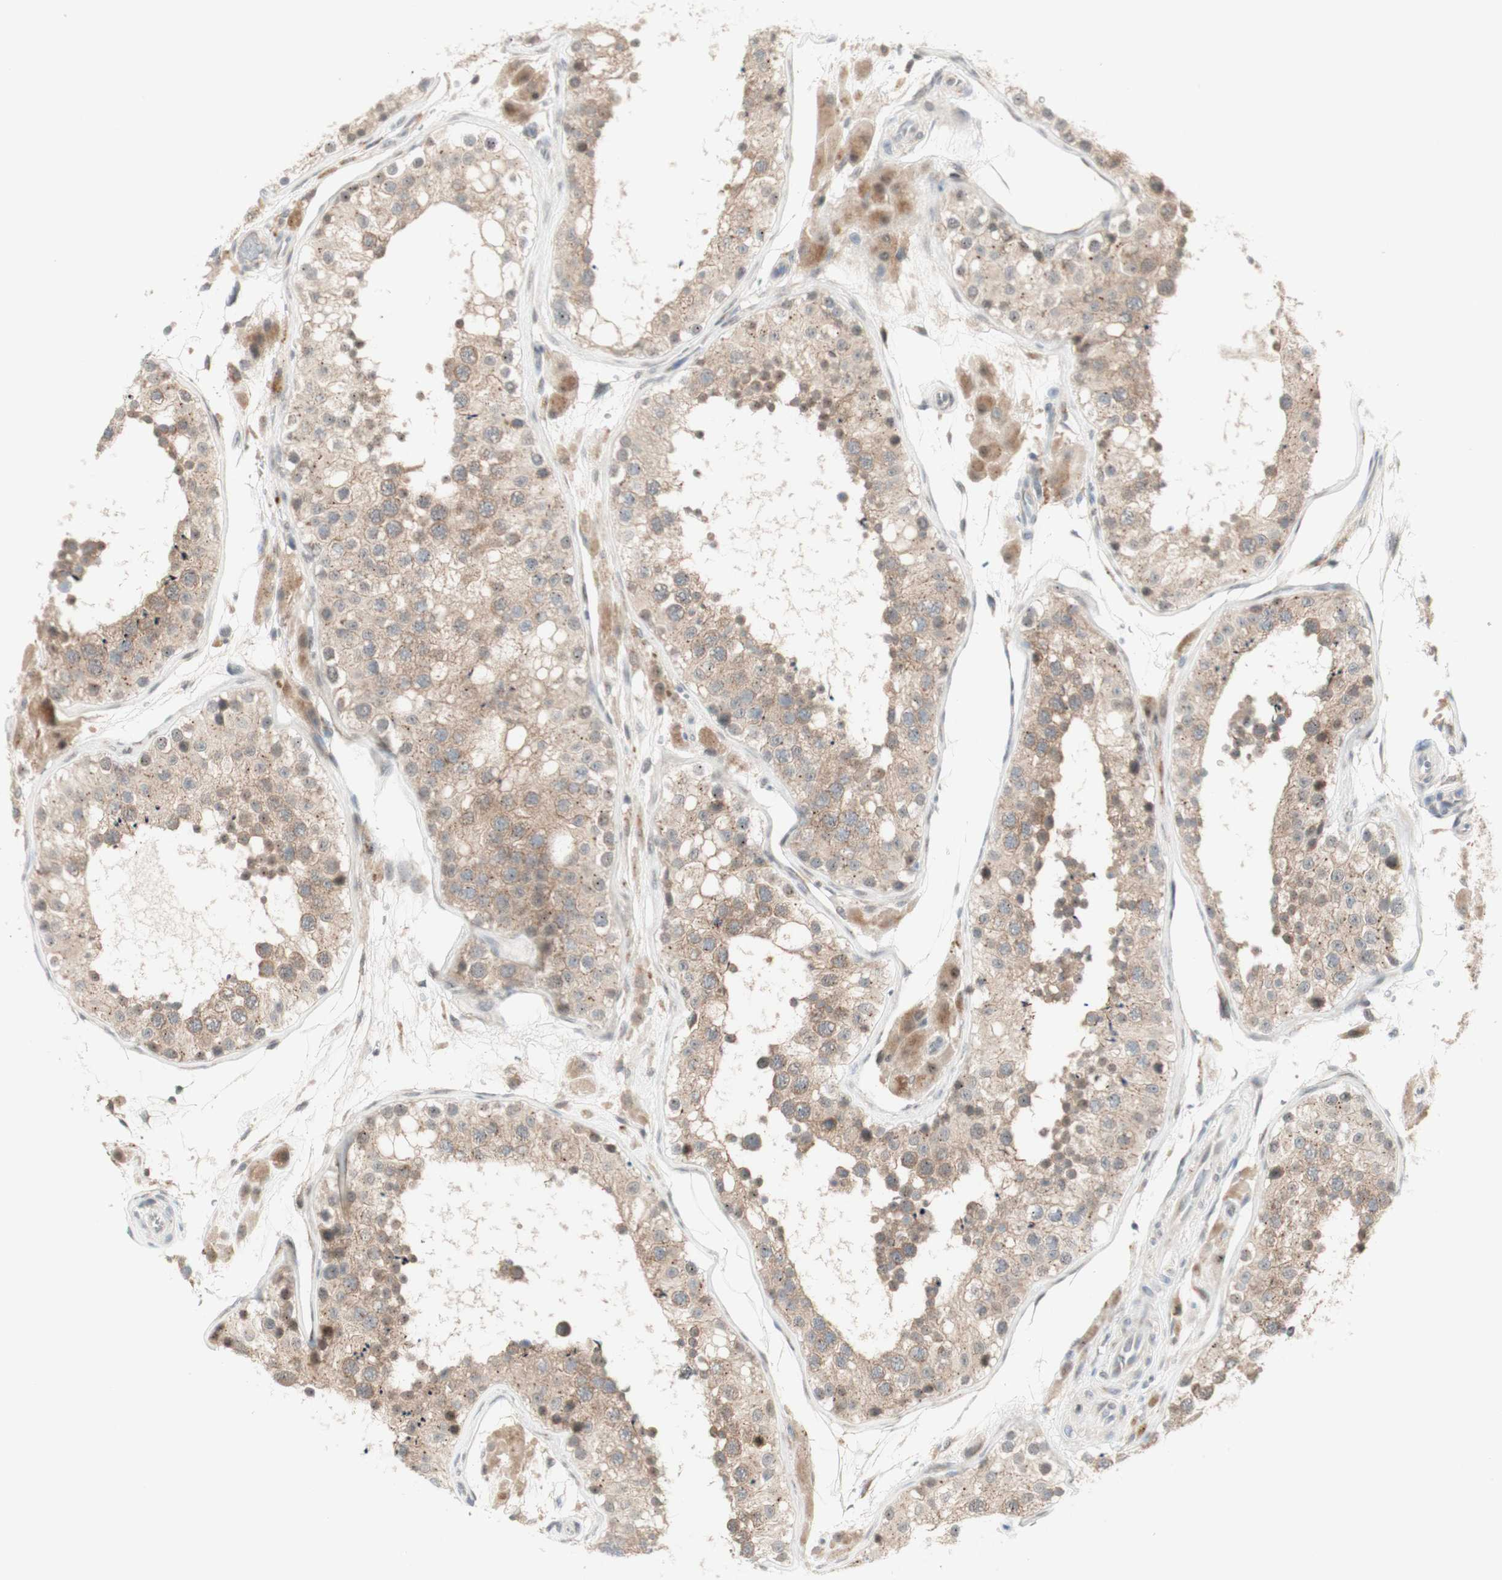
{"staining": {"intensity": "moderate", "quantity": ">75%", "location": "cytoplasmic/membranous"}, "tissue": "testis", "cell_type": "Cells in seminiferous ducts", "image_type": "normal", "snomed": [{"axis": "morphology", "description": "Normal tissue, NOS"}, {"axis": "topography", "description": "Testis"}], "caption": "Immunohistochemistry (IHC) of normal testis demonstrates medium levels of moderate cytoplasmic/membranous positivity in about >75% of cells in seminiferous ducts.", "gene": "CYLD", "patient": {"sex": "male", "age": 26}}